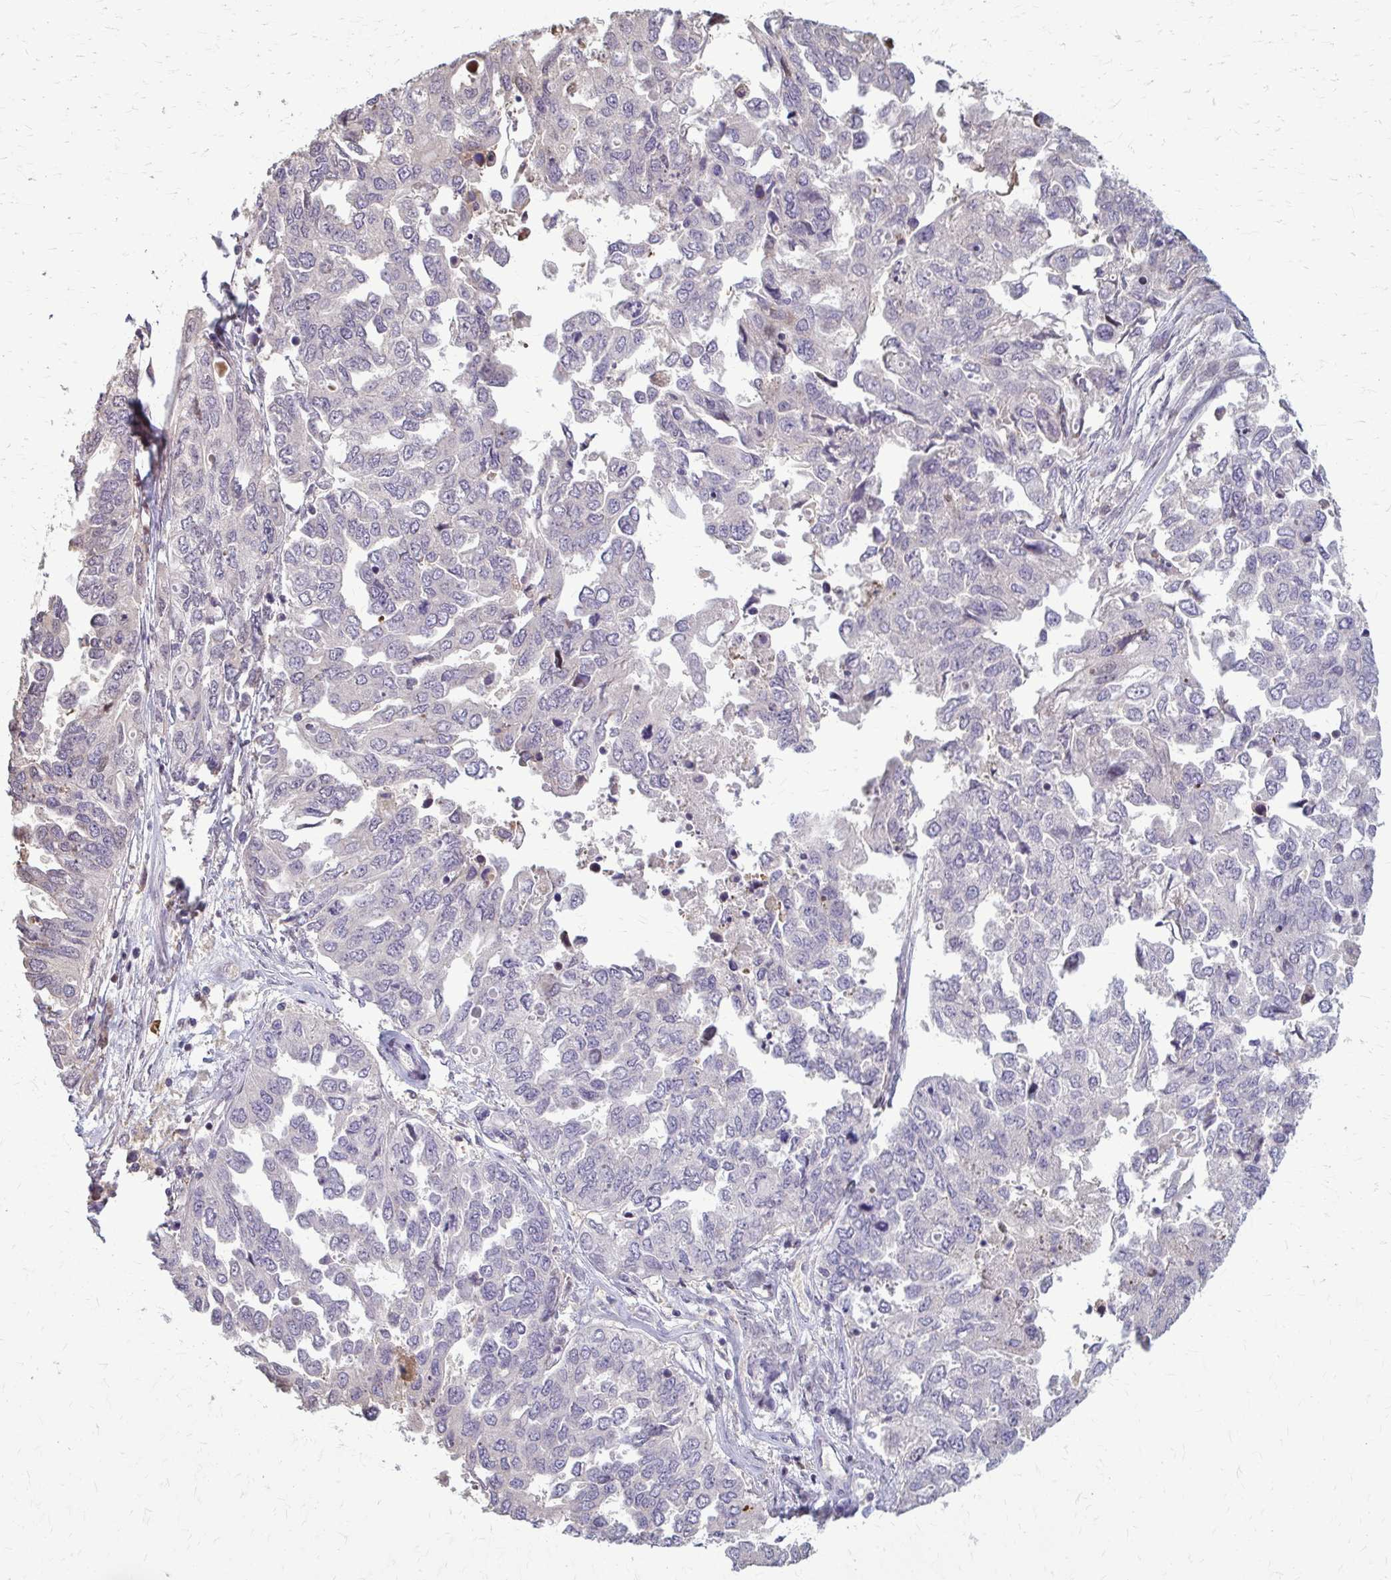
{"staining": {"intensity": "negative", "quantity": "none", "location": "none"}, "tissue": "ovarian cancer", "cell_type": "Tumor cells", "image_type": "cancer", "snomed": [{"axis": "morphology", "description": "Cystadenocarcinoma, serous, NOS"}, {"axis": "topography", "description": "Ovary"}], "caption": "Histopathology image shows no significant protein positivity in tumor cells of ovarian cancer (serous cystadenocarcinoma). (Brightfield microscopy of DAB immunohistochemistry at high magnification).", "gene": "ZNF34", "patient": {"sex": "female", "age": 53}}